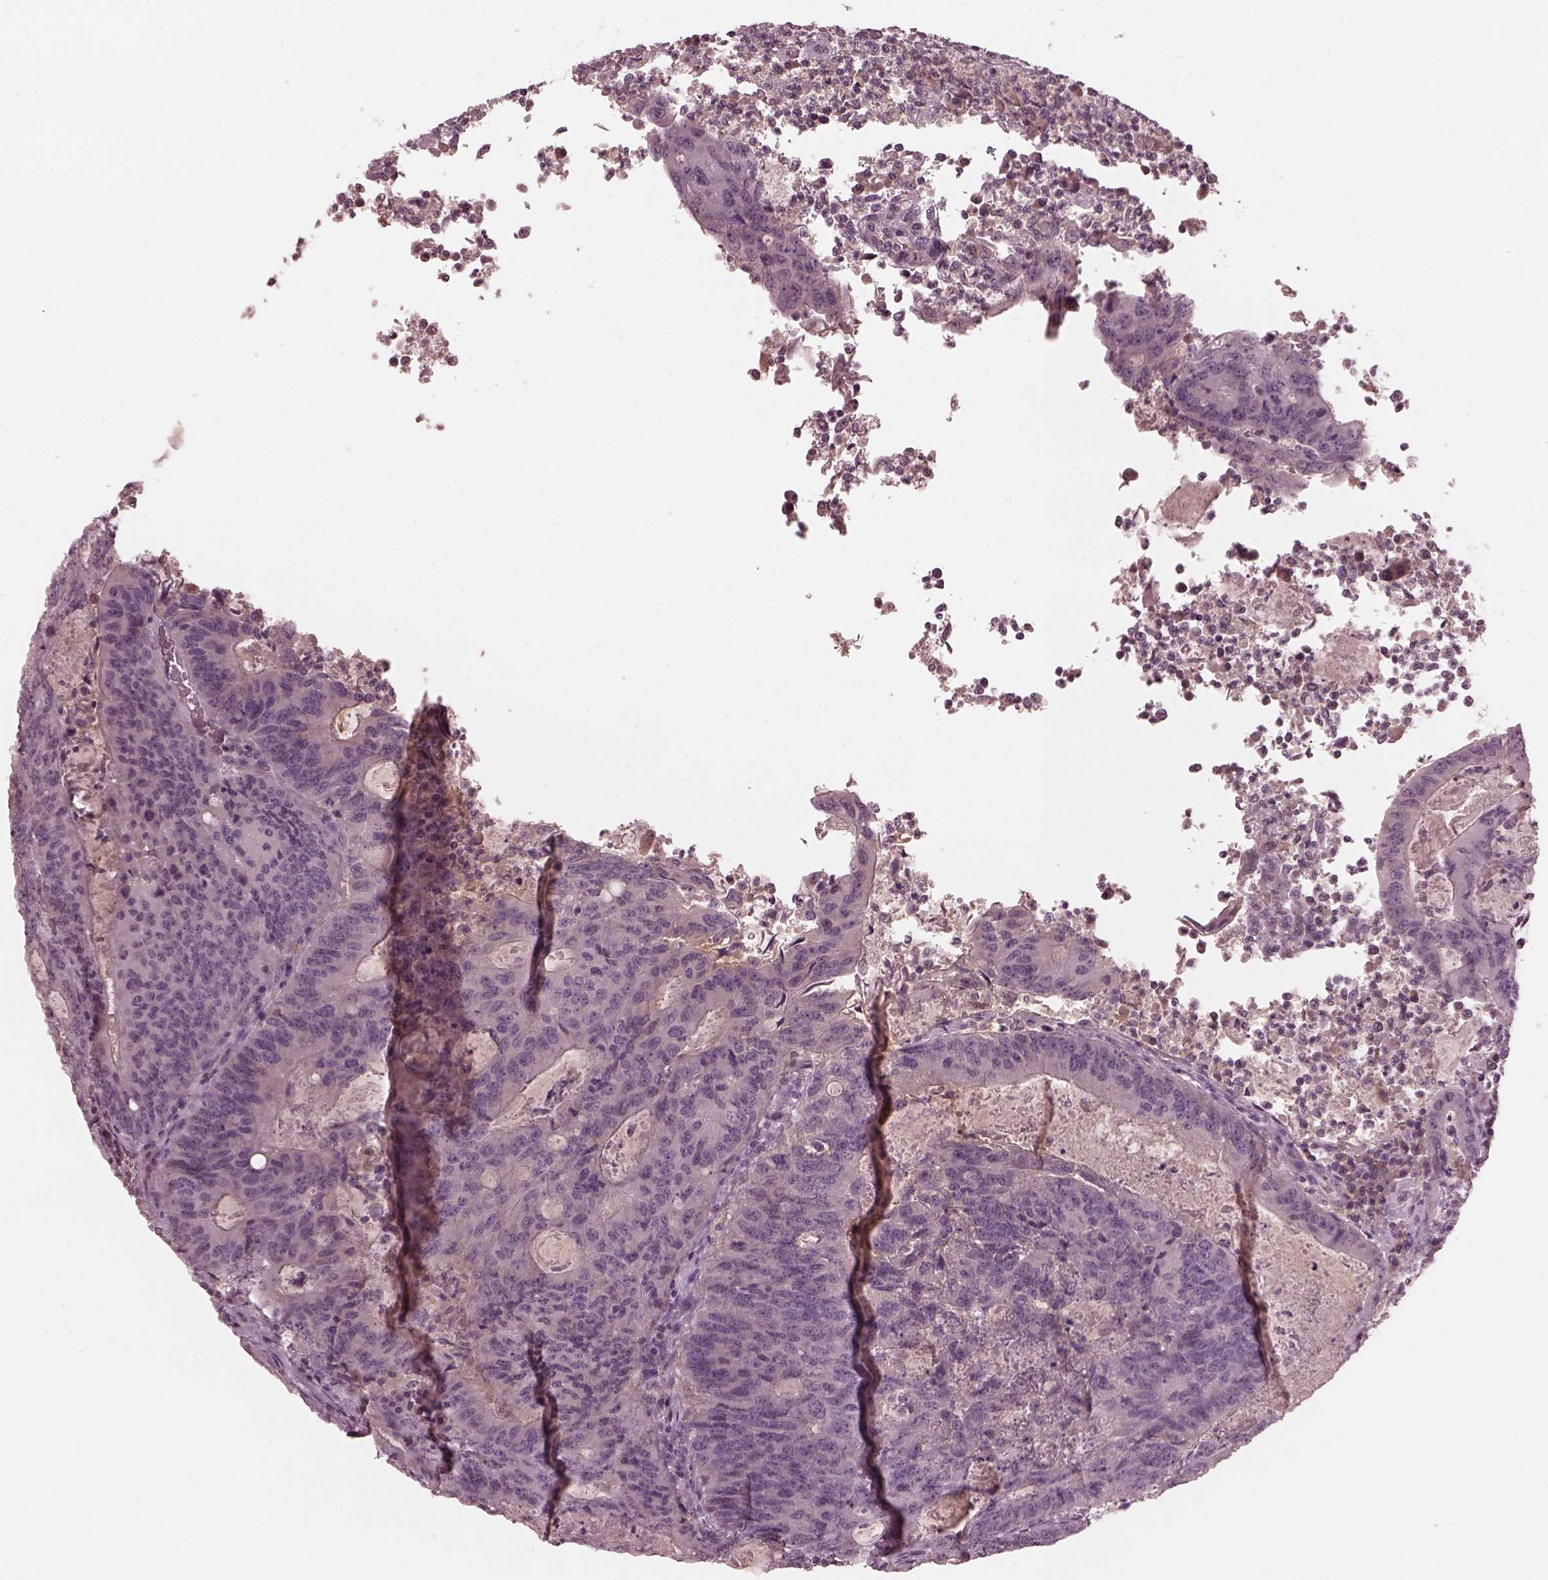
{"staining": {"intensity": "negative", "quantity": "none", "location": "none"}, "tissue": "colorectal cancer", "cell_type": "Tumor cells", "image_type": "cancer", "snomed": [{"axis": "morphology", "description": "Adenocarcinoma, NOS"}, {"axis": "topography", "description": "Colon"}], "caption": "Histopathology image shows no protein staining in tumor cells of colorectal adenocarcinoma tissue.", "gene": "PORCN", "patient": {"sex": "male", "age": 67}}